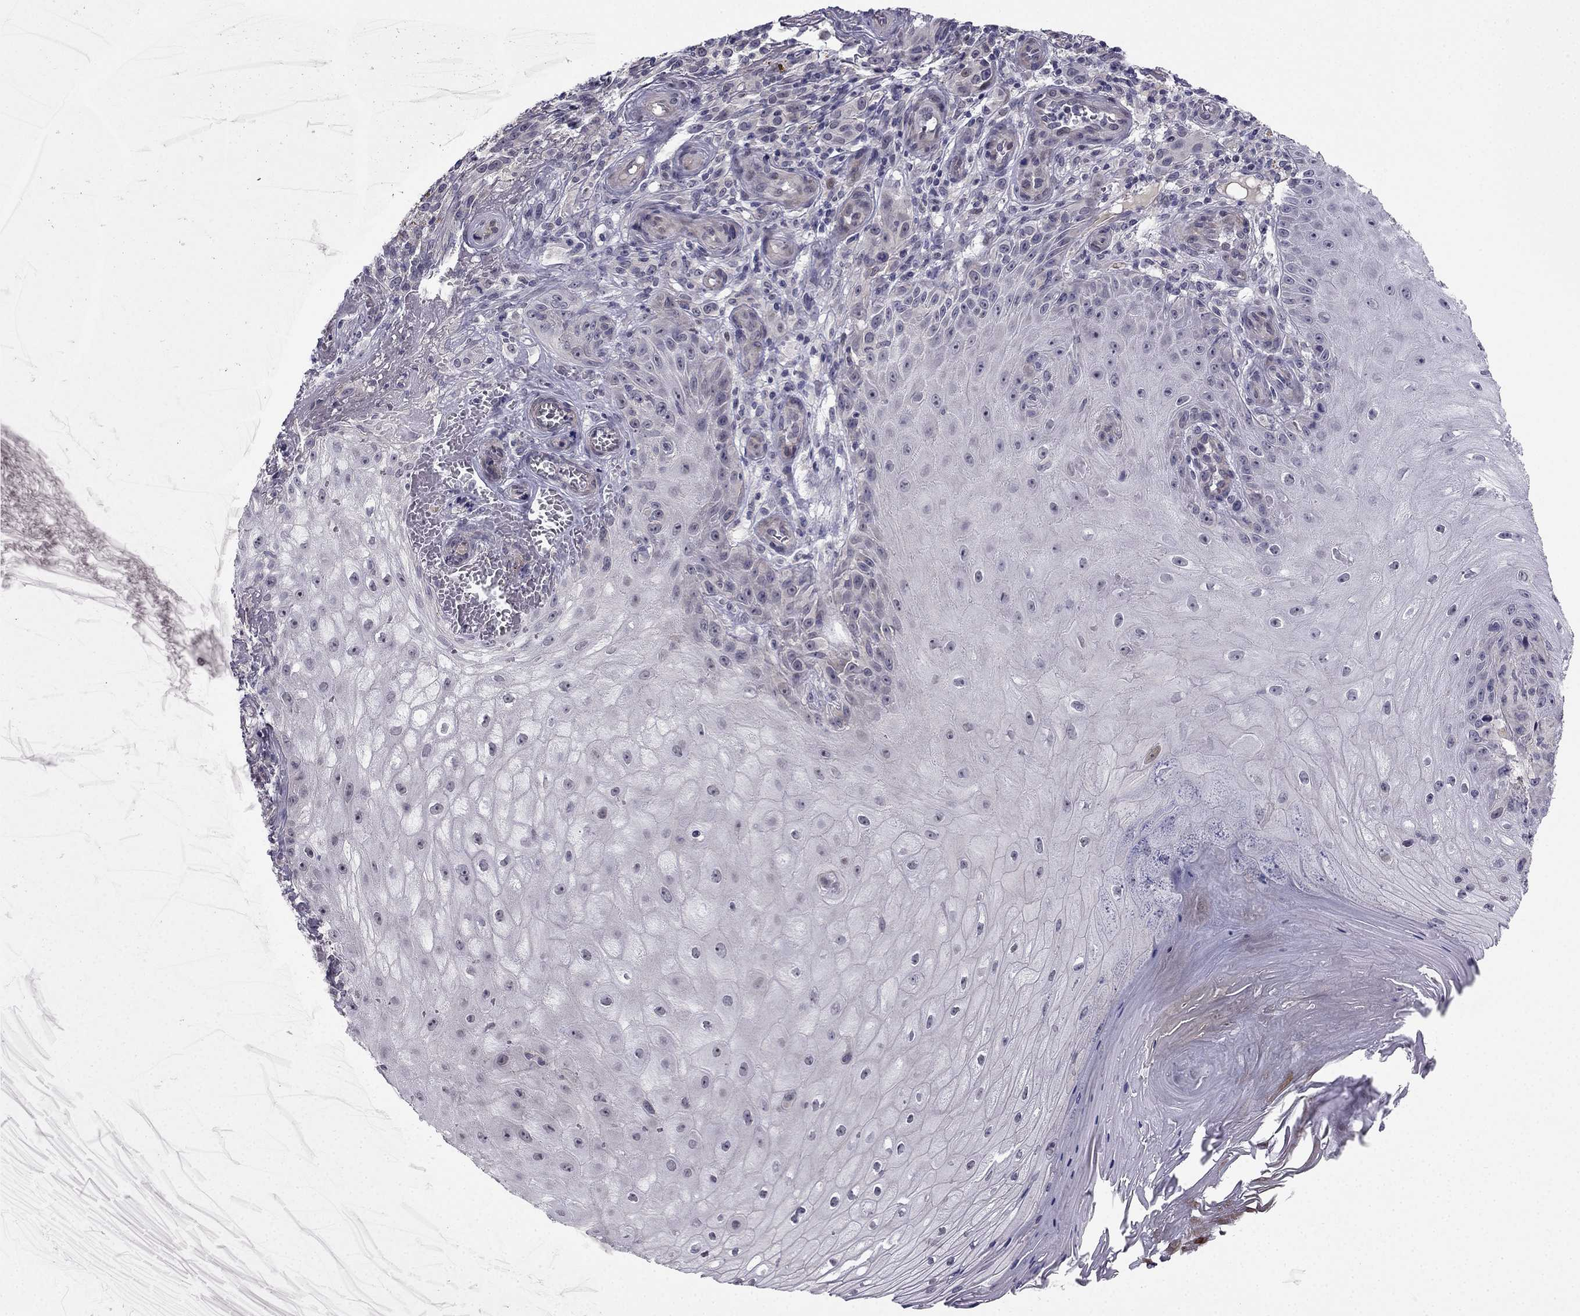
{"staining": {"intensity": "negative", "quantity": "none", "location": "none"}, "tissue": "melanoma", "cell_type": "Tumor cells", "image_type": "cancer", "snomed": [{"axis": "morphology", "description": "Malignant melanoma, NOS"}, {"axis": "topography", "description": "Skin"}], "caption": "This histopathology image is of melanoma stained with immunohistochemistry (IHC) to label a protein in brown with the nuclei are counter-stained blue. There is no positivity in tumor cells.", "gene": "CHST8", "patient": {"sex": "female", "age": 53}}